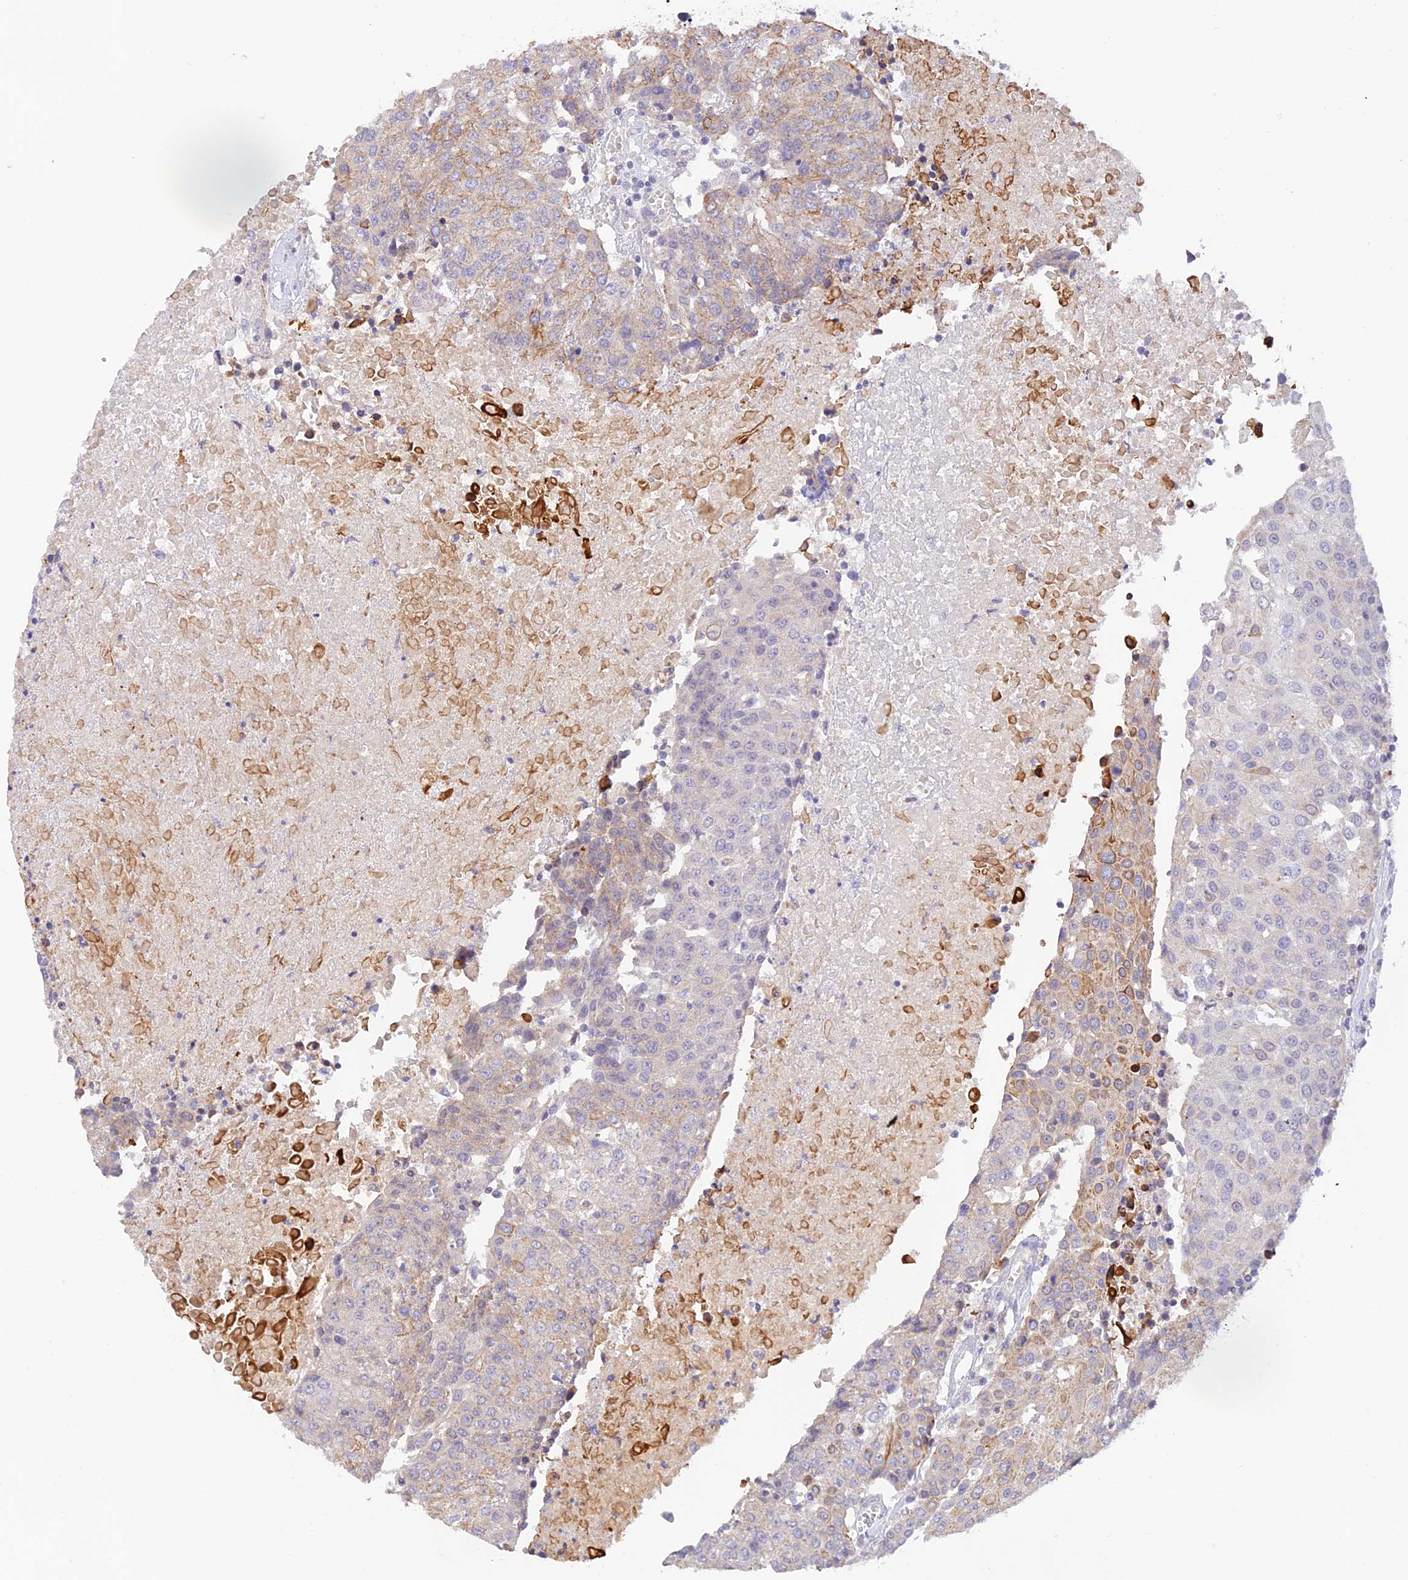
{"staining": {"intensity": "weak", "quantity": "<25%", "location": "cytoplasmic/membranous"}, "tissue": "urothelial cancer", "cell_type": "Tumor cells", "image_type": "cancer", "snomed": [{"axis": "morphology", "description": "Urothelial carcinoma, High grade"}, {"axis": "topography", "description": "Urinary bladder"}], "caption": "This is an IHC image of human high-grade urothelial carcinoma. There is no positivity in tumor cells.", "gene": "CAMSAP3", "patient": {"sex": "female", "age": 85}}